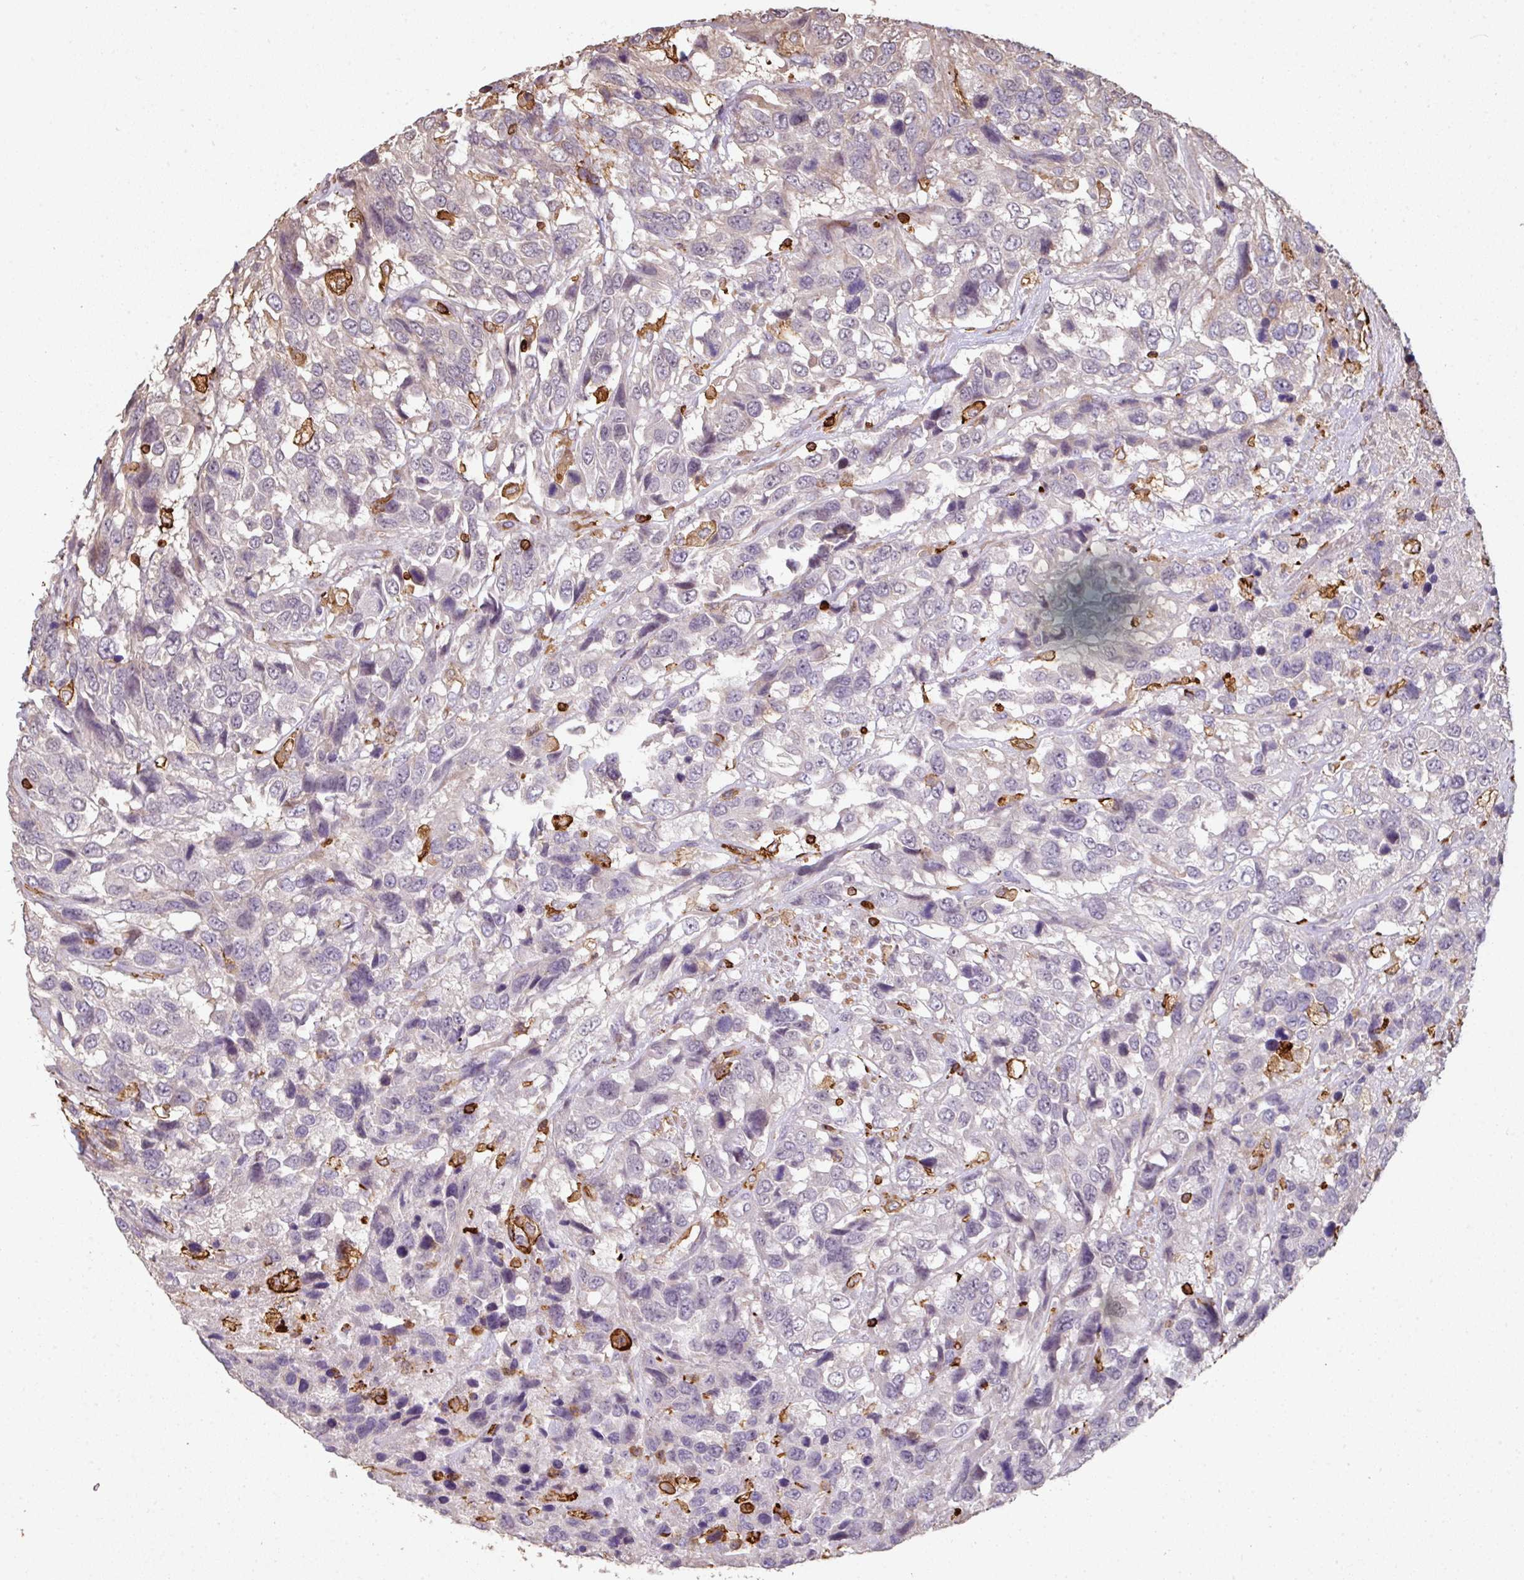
{"staining": {"intensity": "negative", "quantity": "none", "location": "none"}, "tissue": "urothelial cancer", "cell_type": "Tumor cells", "image_type": "cancer", "snomed": [{"axis": "morphology", "description": "Urothelial carcinoma, High grade"}, {"axis": "topography", "description": "Urinary bladder"}], "caption": "Micrograph shows no protein staining in tumor cells of urothelial carcinoma (high-grade) tissue.", "gene": "OLFML2B", "patient": {"sex": "female", "age": 70}}